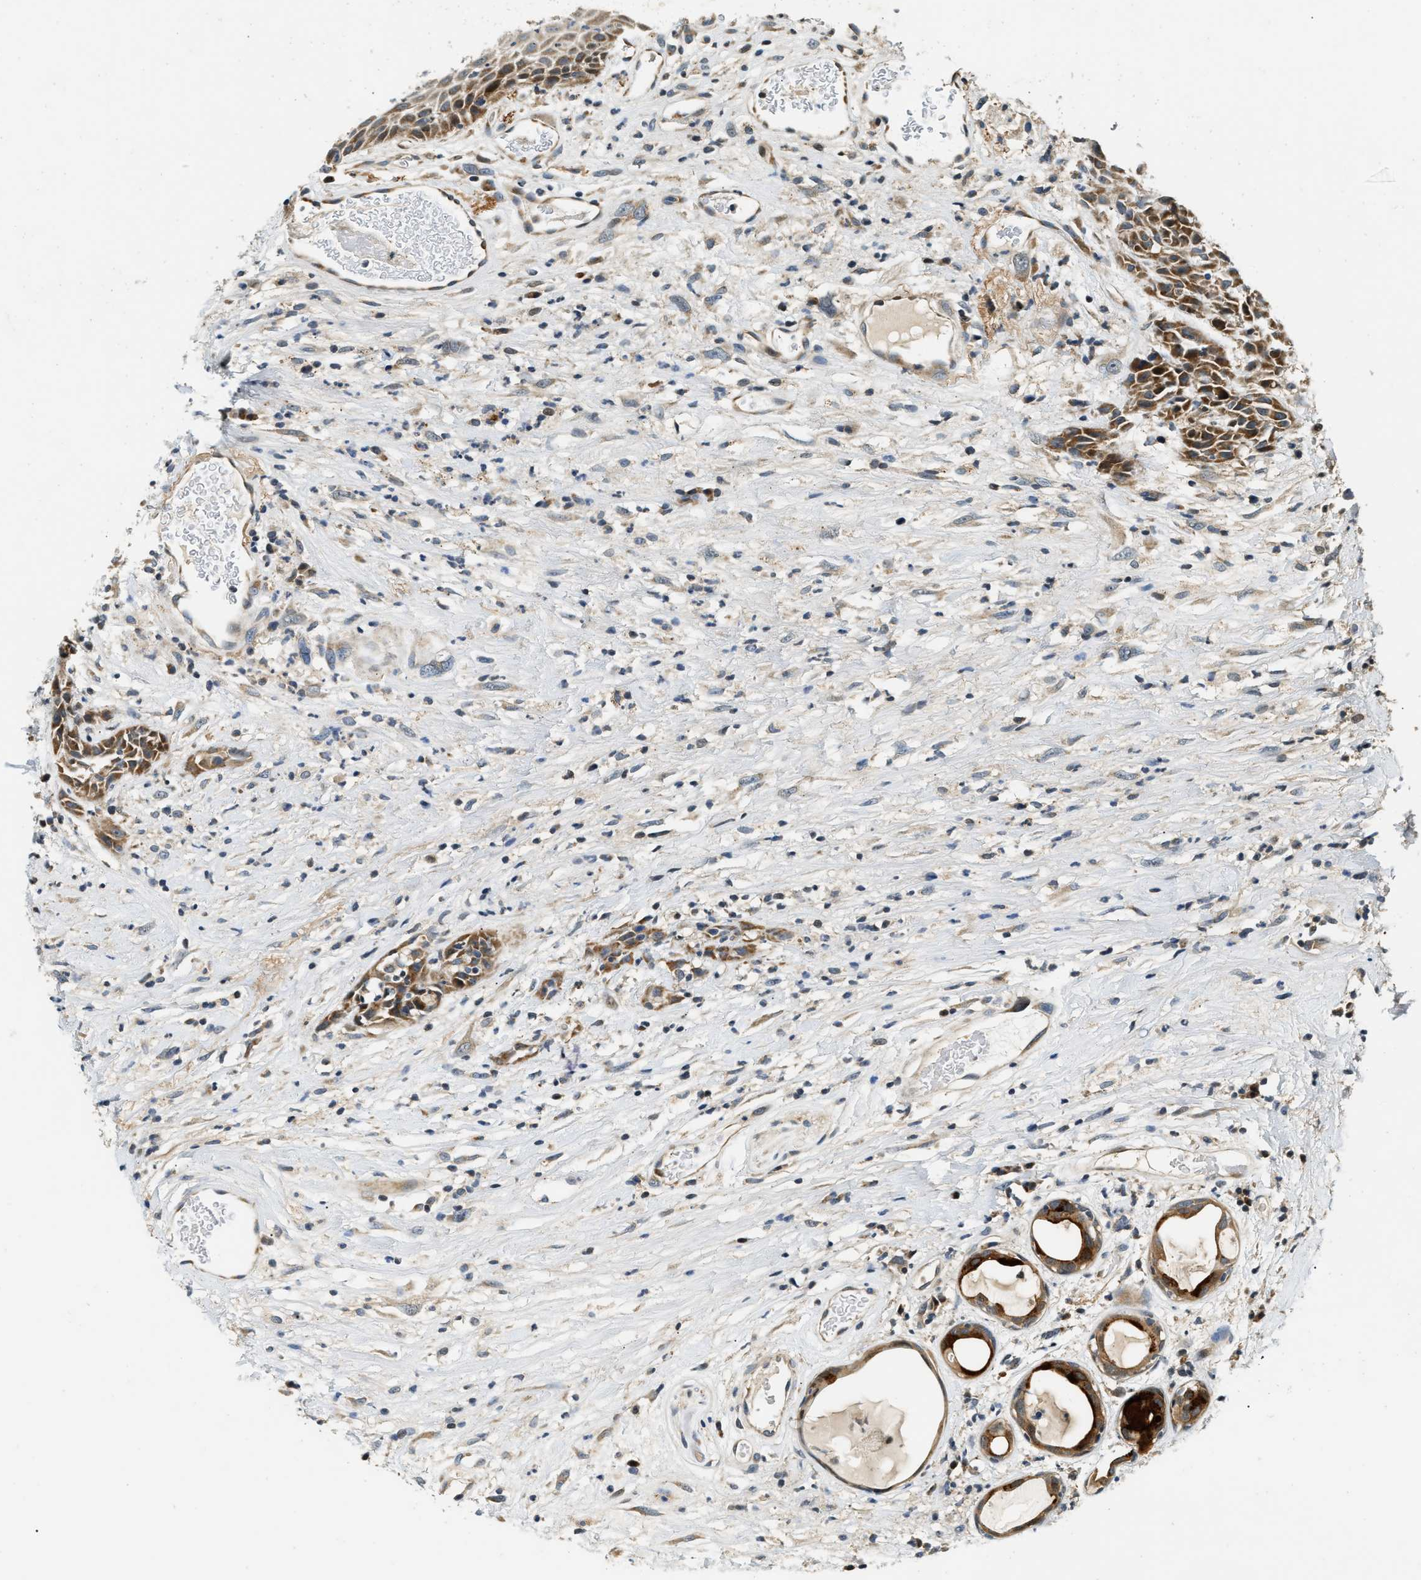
{"staining": {"intensity": "moderate", "quantity": ">75%", "location": "cytoplasmic/membranous"}, "tissue": "head and neck cancer", "cell_type": "Tumor cells", "image_type": "cancer", "snomed": [{"axis": "morphology", "description": "Normal tissue, NOS"}, {"axis": "morphology", "description": "Squamous cell carcinoma, NOS"}, {"axis": "topography", "description": "Cartilage tissue"}, {"axis": "topography", "description": "Head-Neck"}], "caption": "Immunohistochemistry (IHC) image of squamous cell carcinoma (head and neck) stained for a protein (brown), which reveals medium levels of moderate cytoplasmic/membranous staining in approximately >75% of tumor cells.", "gene": "EXTL2", "patient": {"sex": "male", "age": 62}}